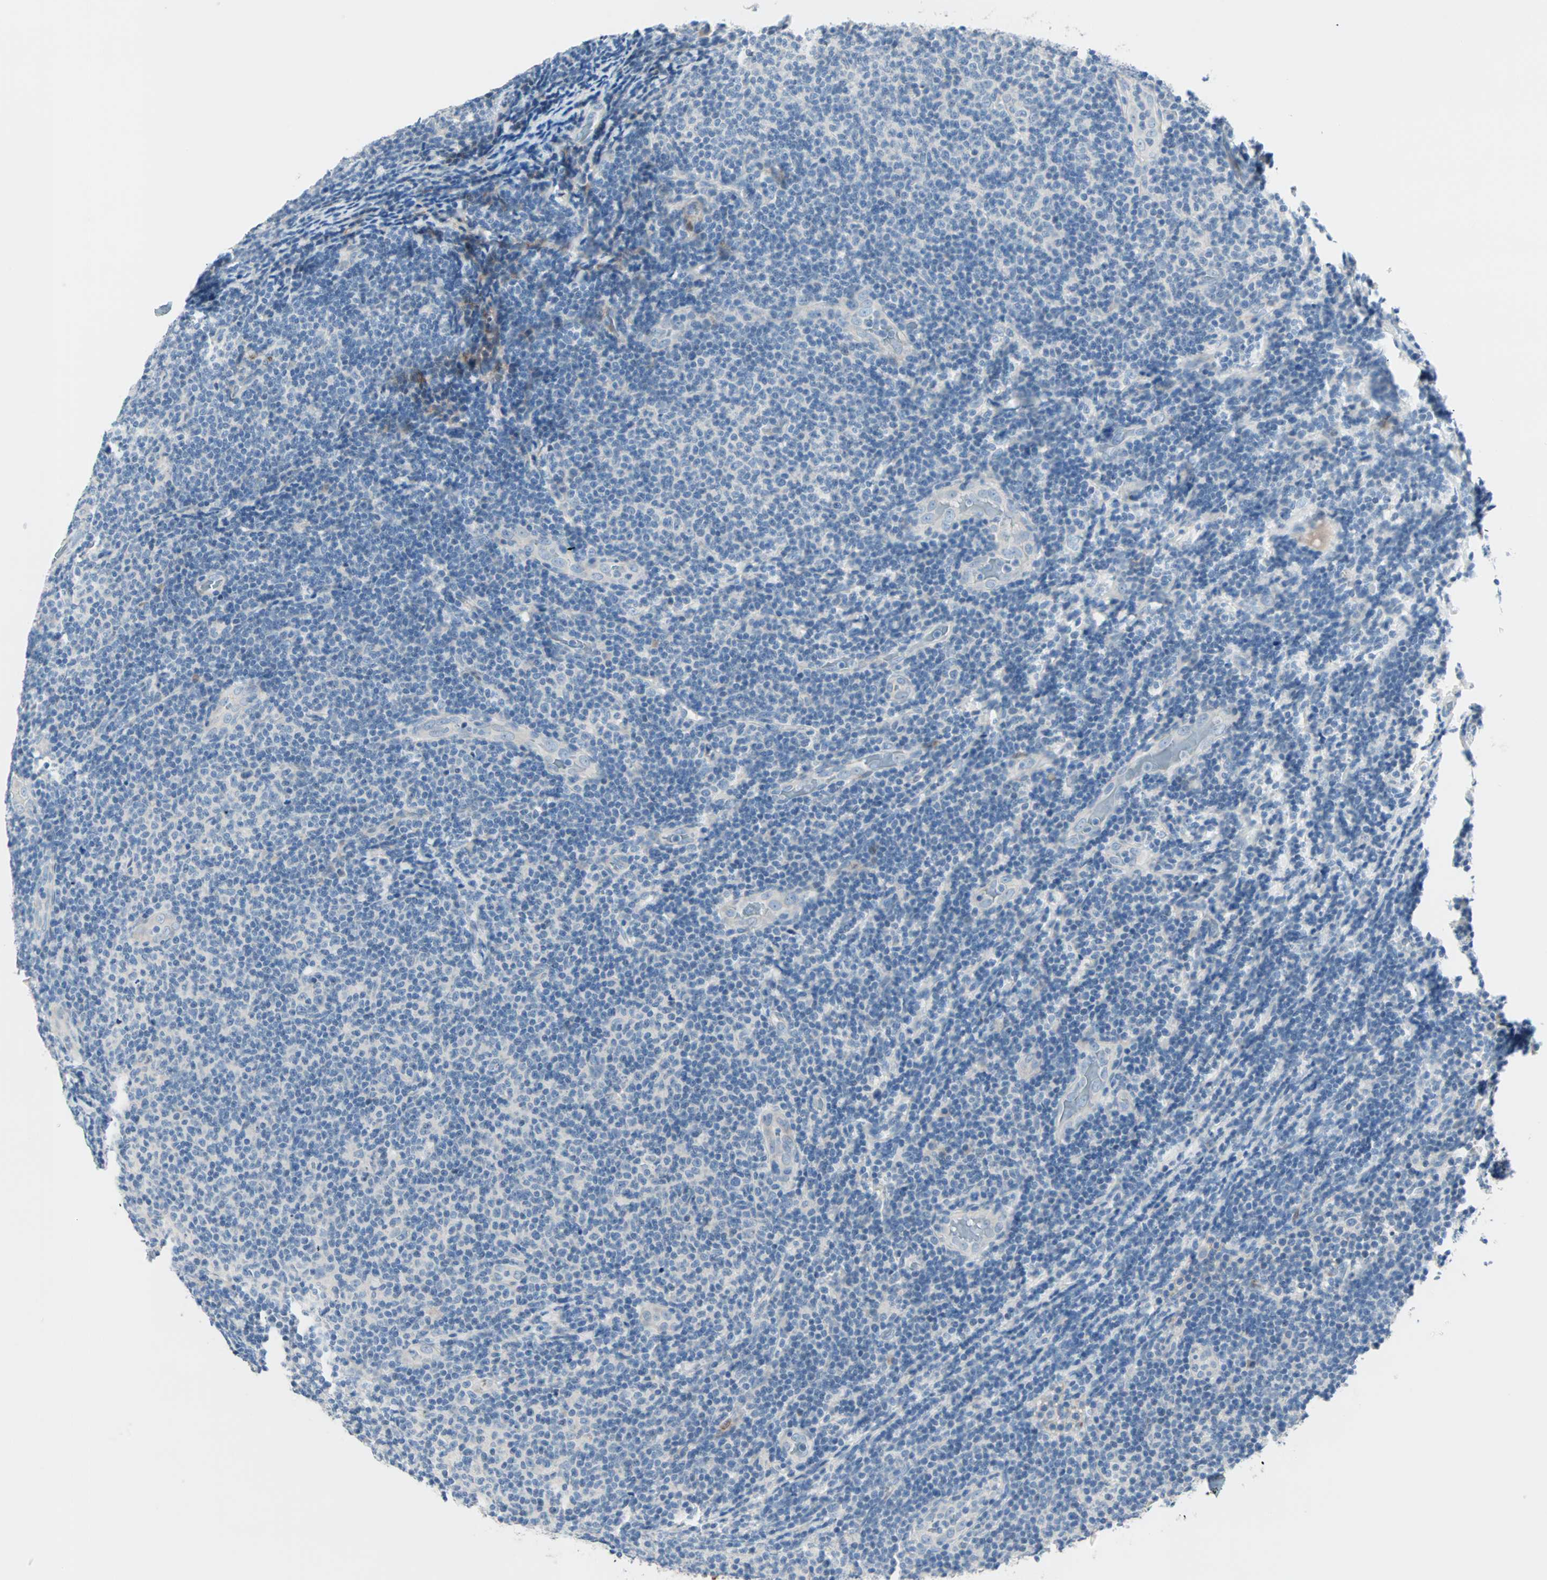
{"staining": {"intensity": "negative", "quantity": "none", "location": "none"}, "tissue": "lymphoma", "cell_type": "Tumor cells", "image_type": "cancer", "snomed": [{"axis": "morphology", "description": "Malignant lymphoma, non-Hodgkin's type, Low grade"}, {"axis": "topography", "description": "Lymph node"}], "caption": "A high-resolution histopathology image shows immunohistochemistry staining of lymphoma, which demonstrates no significant positivity in tumor cells. Brightfield microscopy of immunohistochemistry (IHC) stained with DAB (3,3'-diaminobenzidine) (brown) and hematoxylin (blue), captured at high magnification.", "gene": "NEFH", "patient": {"sex": "male", "age": 83}}